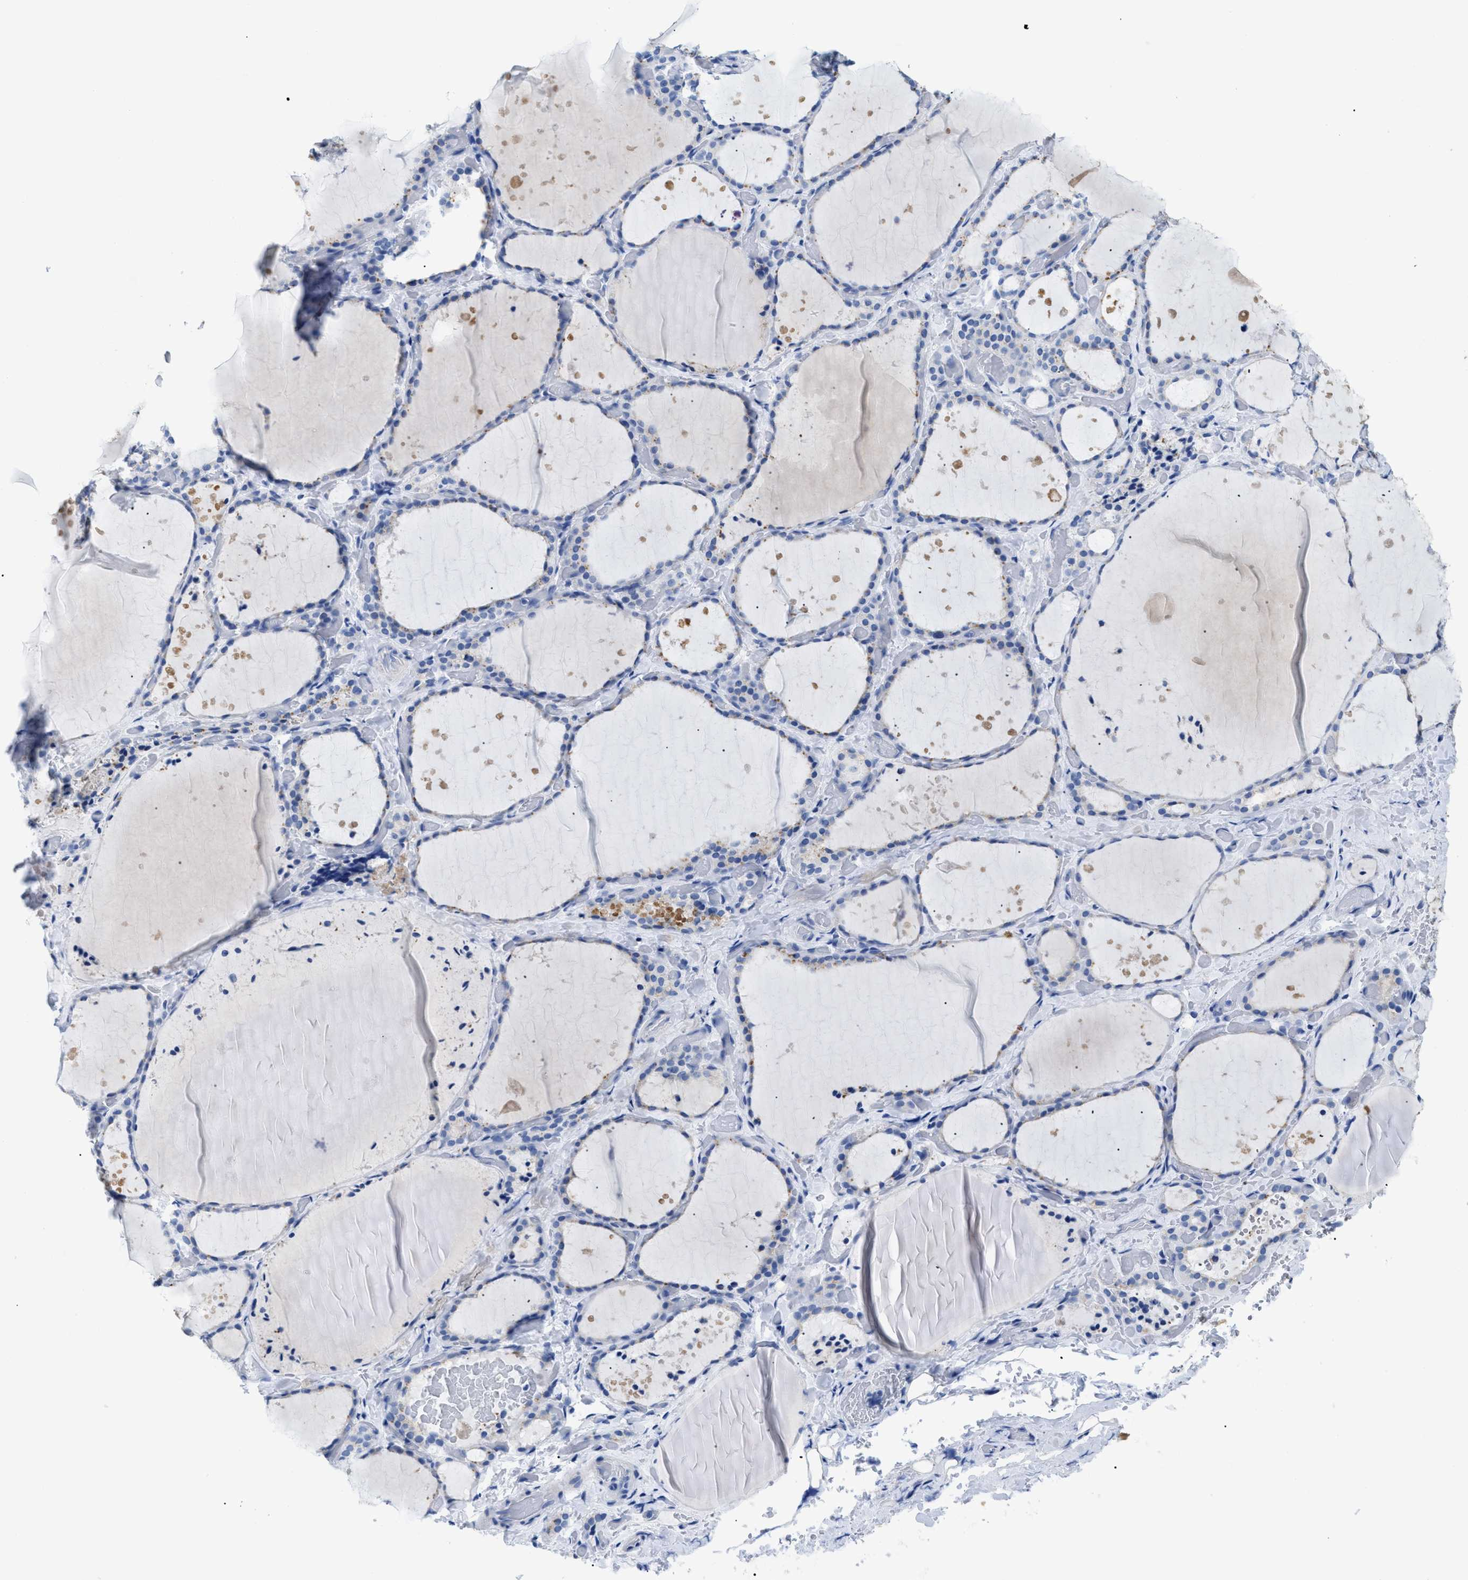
{"staining": {"intensity": "negative", "quantity": "none", "location": "none"}, "tissue": "thyroid gland", "cell_type": "Glandular cells", "image_type": "normal", "snomed": [{"axis": "morphology", "description": "Normal tissue, NOS"}, {"axis": "topography", "description": "Thyroid gland"}], "caption": "This is an immunohistochemistry photomicrograph of normal human thyroid gland. There is no expression in glandular cells.", "gene": "APOBEC2", "patient": {"sex": "female", "age": 44}}